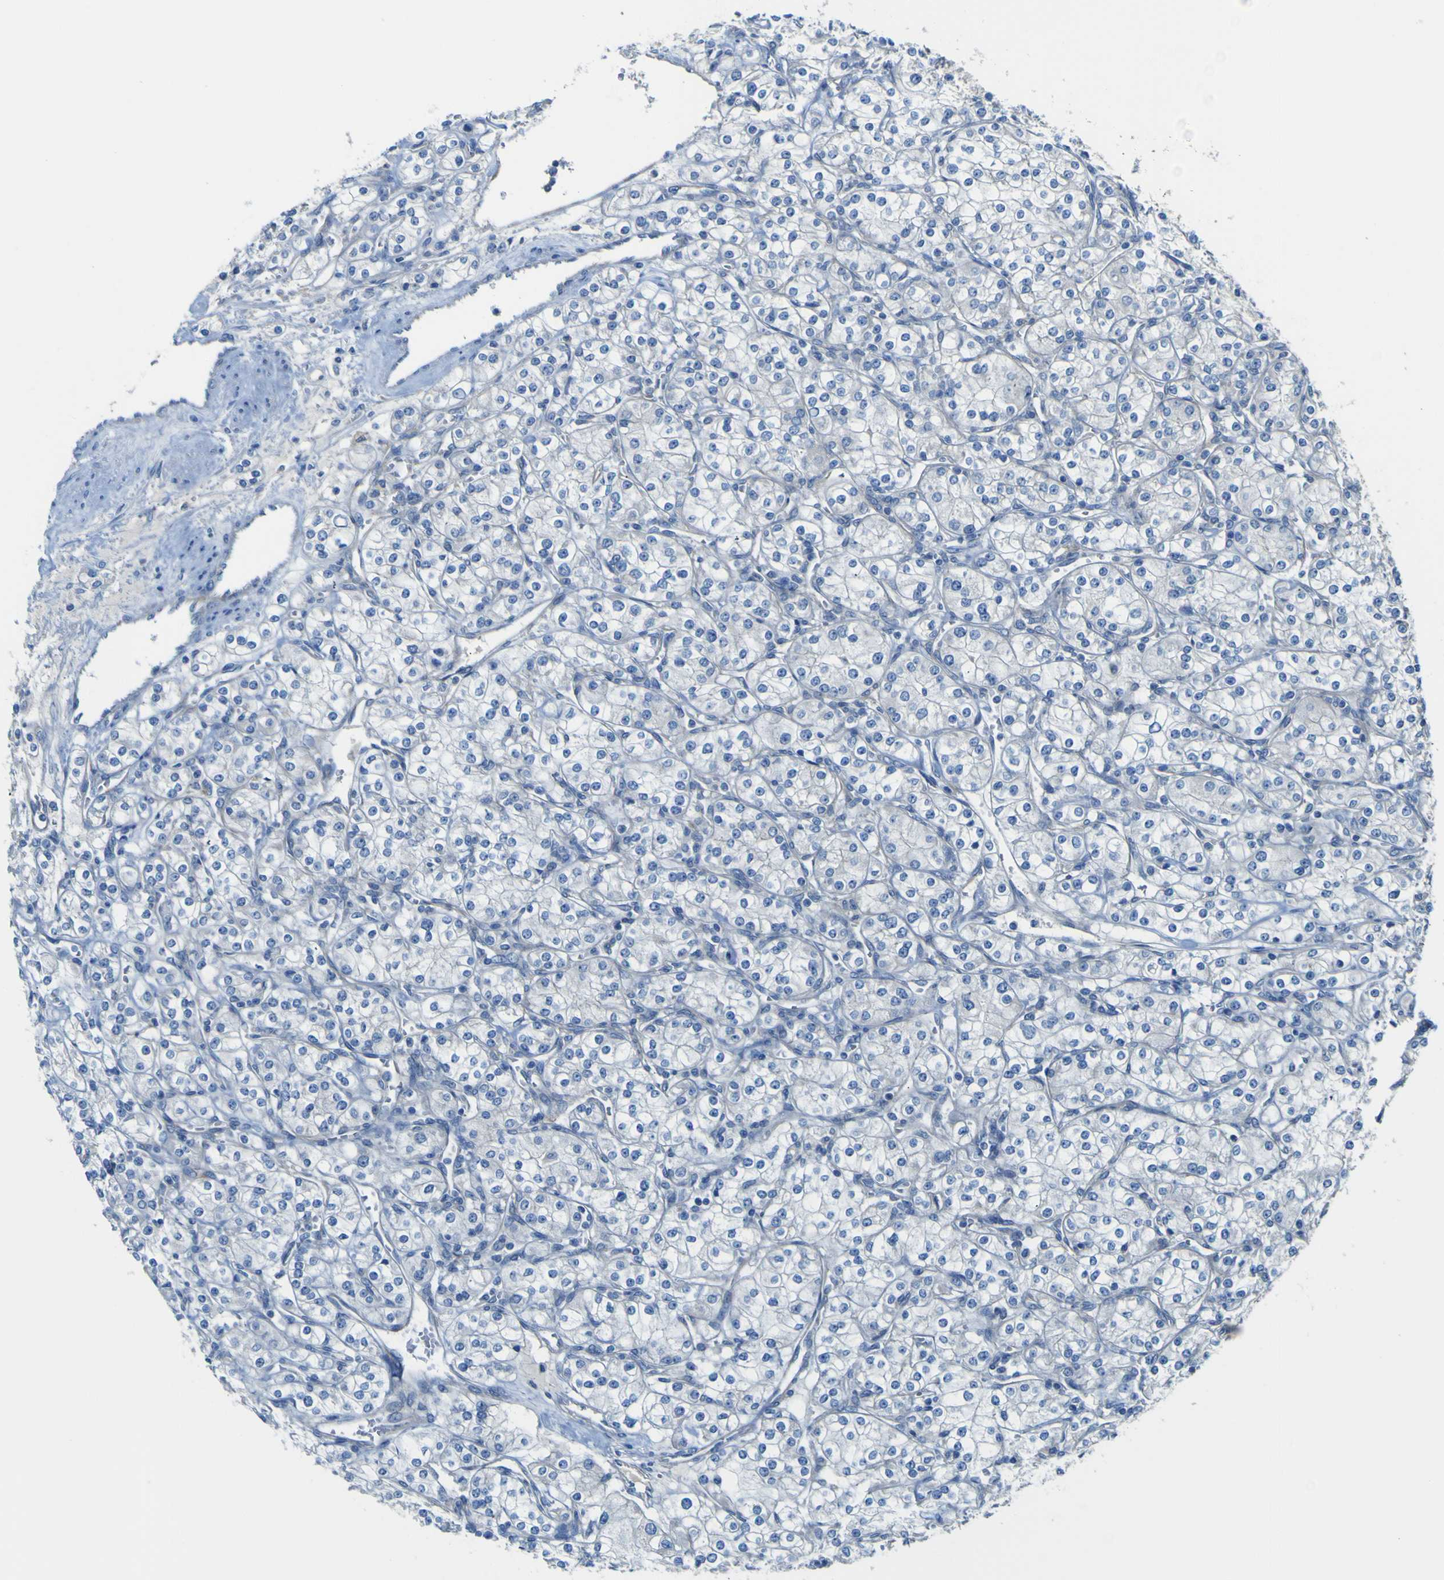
{"staining": {"intensity": "negative", "quantity": "none", "location": "none"}, "tissue": "renal cancer", "cell_type": "Tumor cells", "image_type": "cancer", "snomed": [{"axis": "morphology", "description": "Adenocarcinoma, NOS"}, {"axis": "topography", "description": "Kidney"}], "caption": "High magnification brightfield microscopy of renal adenocarcinoma stained with DAB (brown) and counterstained with hematoxylin (blue): tumor cells show no significant positivity.", "gene": "ADGRA2", "patient": {"sex": "male", "age": 77}}